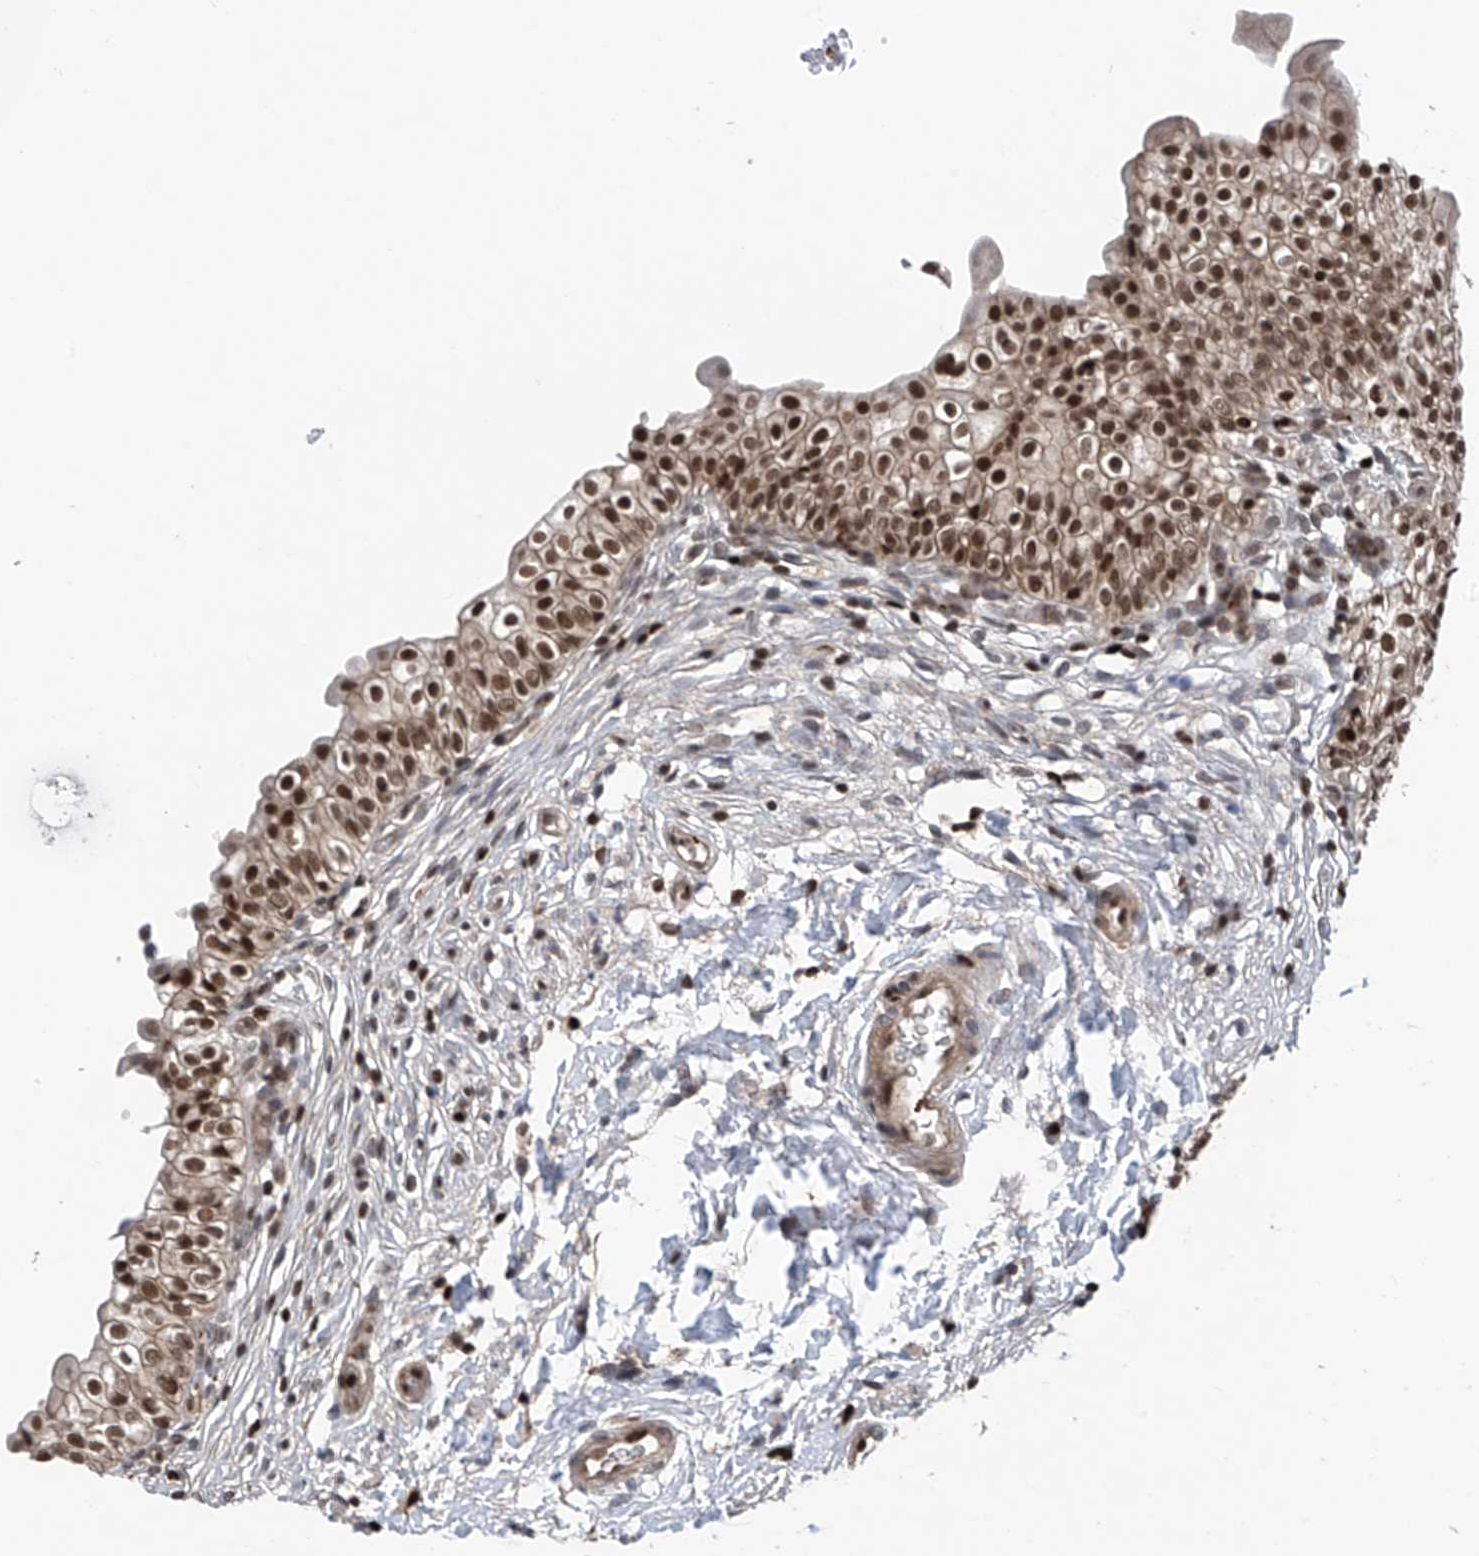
{"staining": {"intensity": "strong", "quantity": ">75%", "location": "cytoplasmic/membranous,nuclear"}, "tissue": "urinary bladder", "cell_type": "Urothelial cells", "image_type": "normal", "snomed": [{"axis": "morphology", "description": "Normal tissue, NOS"}, {"axis": "topography", "description": "Urinary bladder"}], "caption": "The histopathology image demonstrates staining of unremarkable urinary bladder, revealing strong cytoplasmic/membranous,nuclear protein staining (brown color) within urothelial cells.", "gene": "DNAJC9", "patient": {"sex": "male", "age": 55}}